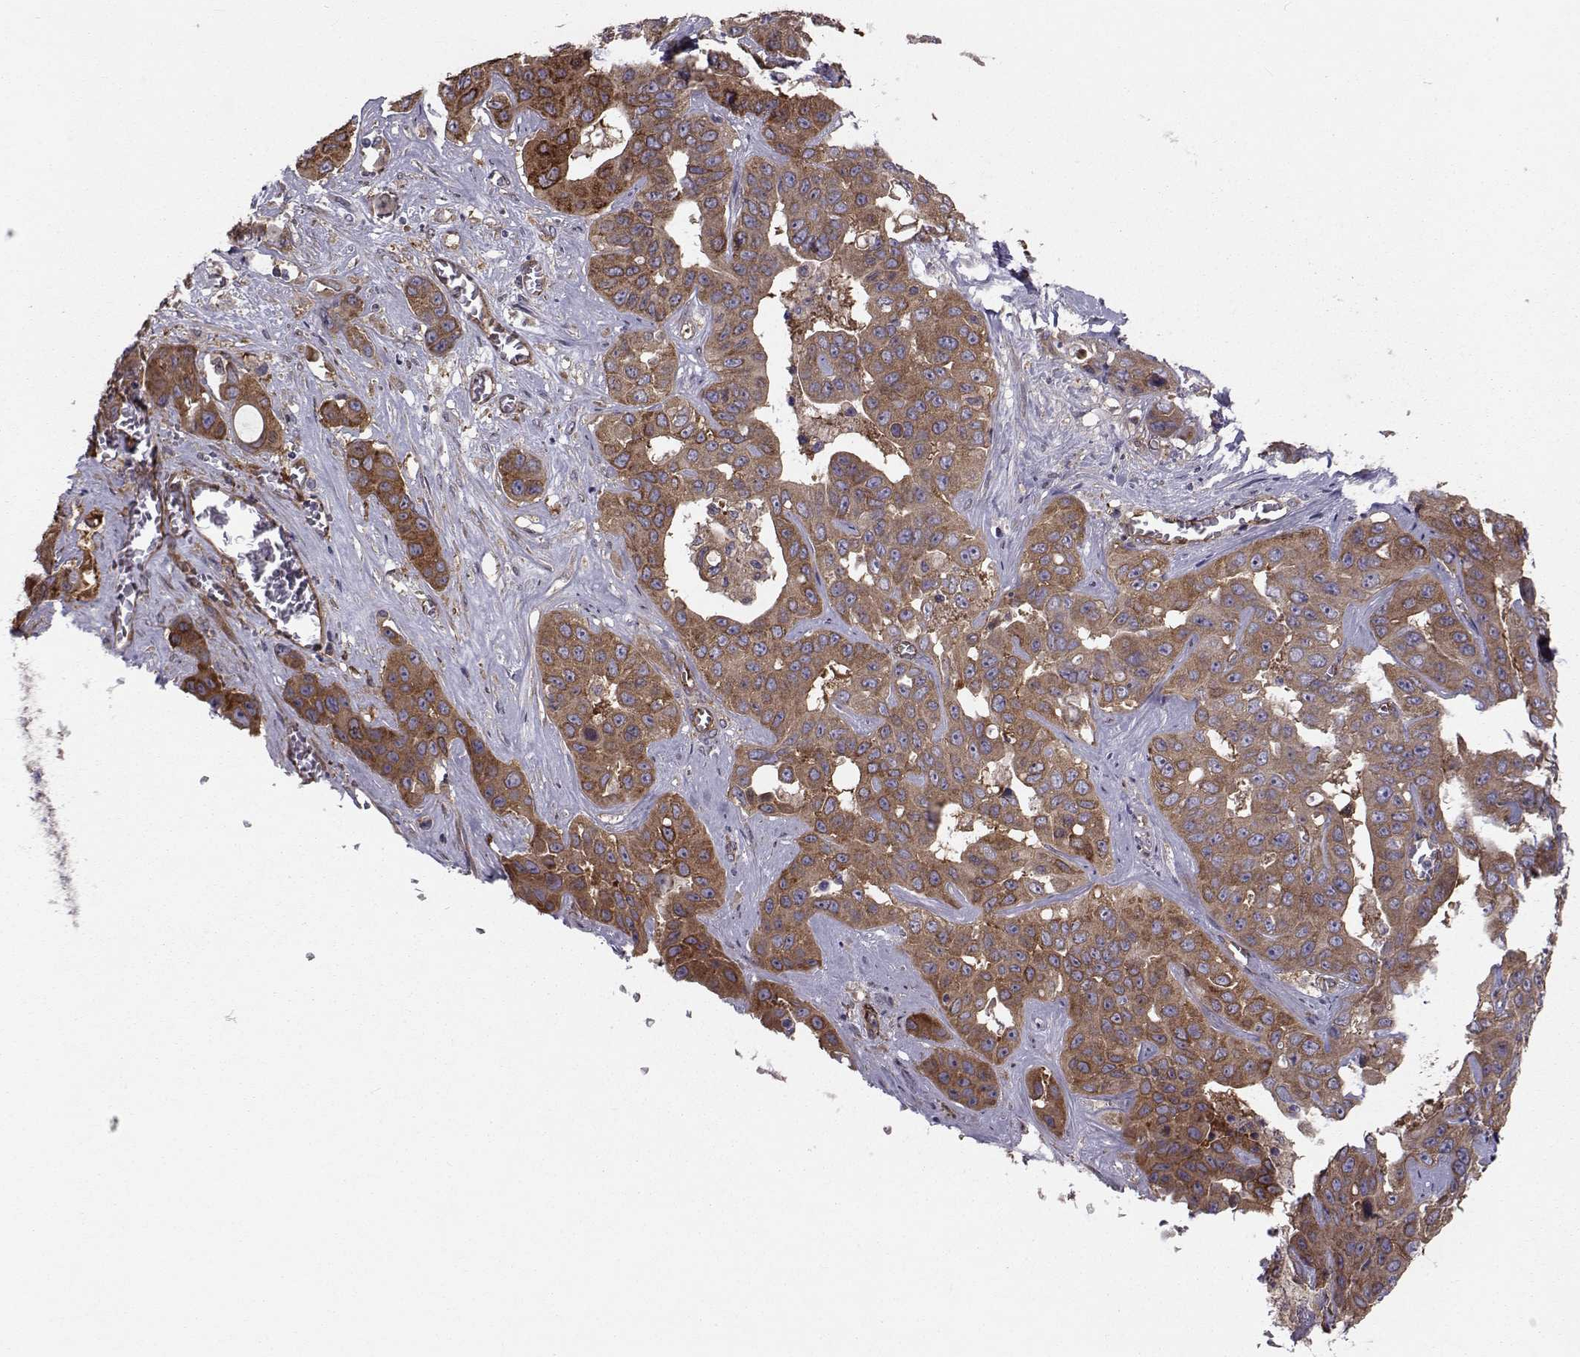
{"staining": {"intensity": "strong", "quantity": ">75%", "location": "cytoplasmic/membranous"}, "tissue": "liver cancer", "cell_type": "Tumor cells", "image_type": "cancer", "snomed": [{"axis": "morphology", "description": "Cholangiocarcinoma"}, {"axis": "topography", "description": "Liver"}], "caption": "The micrograph demonstrates staining of liver cholangiocarcinoma, revealing strong cytoplasmic/membranous protein expression (brown color) within tumor cells.", "gene": "TRIP10", "patient": {"sex": "female", "age": 52}}